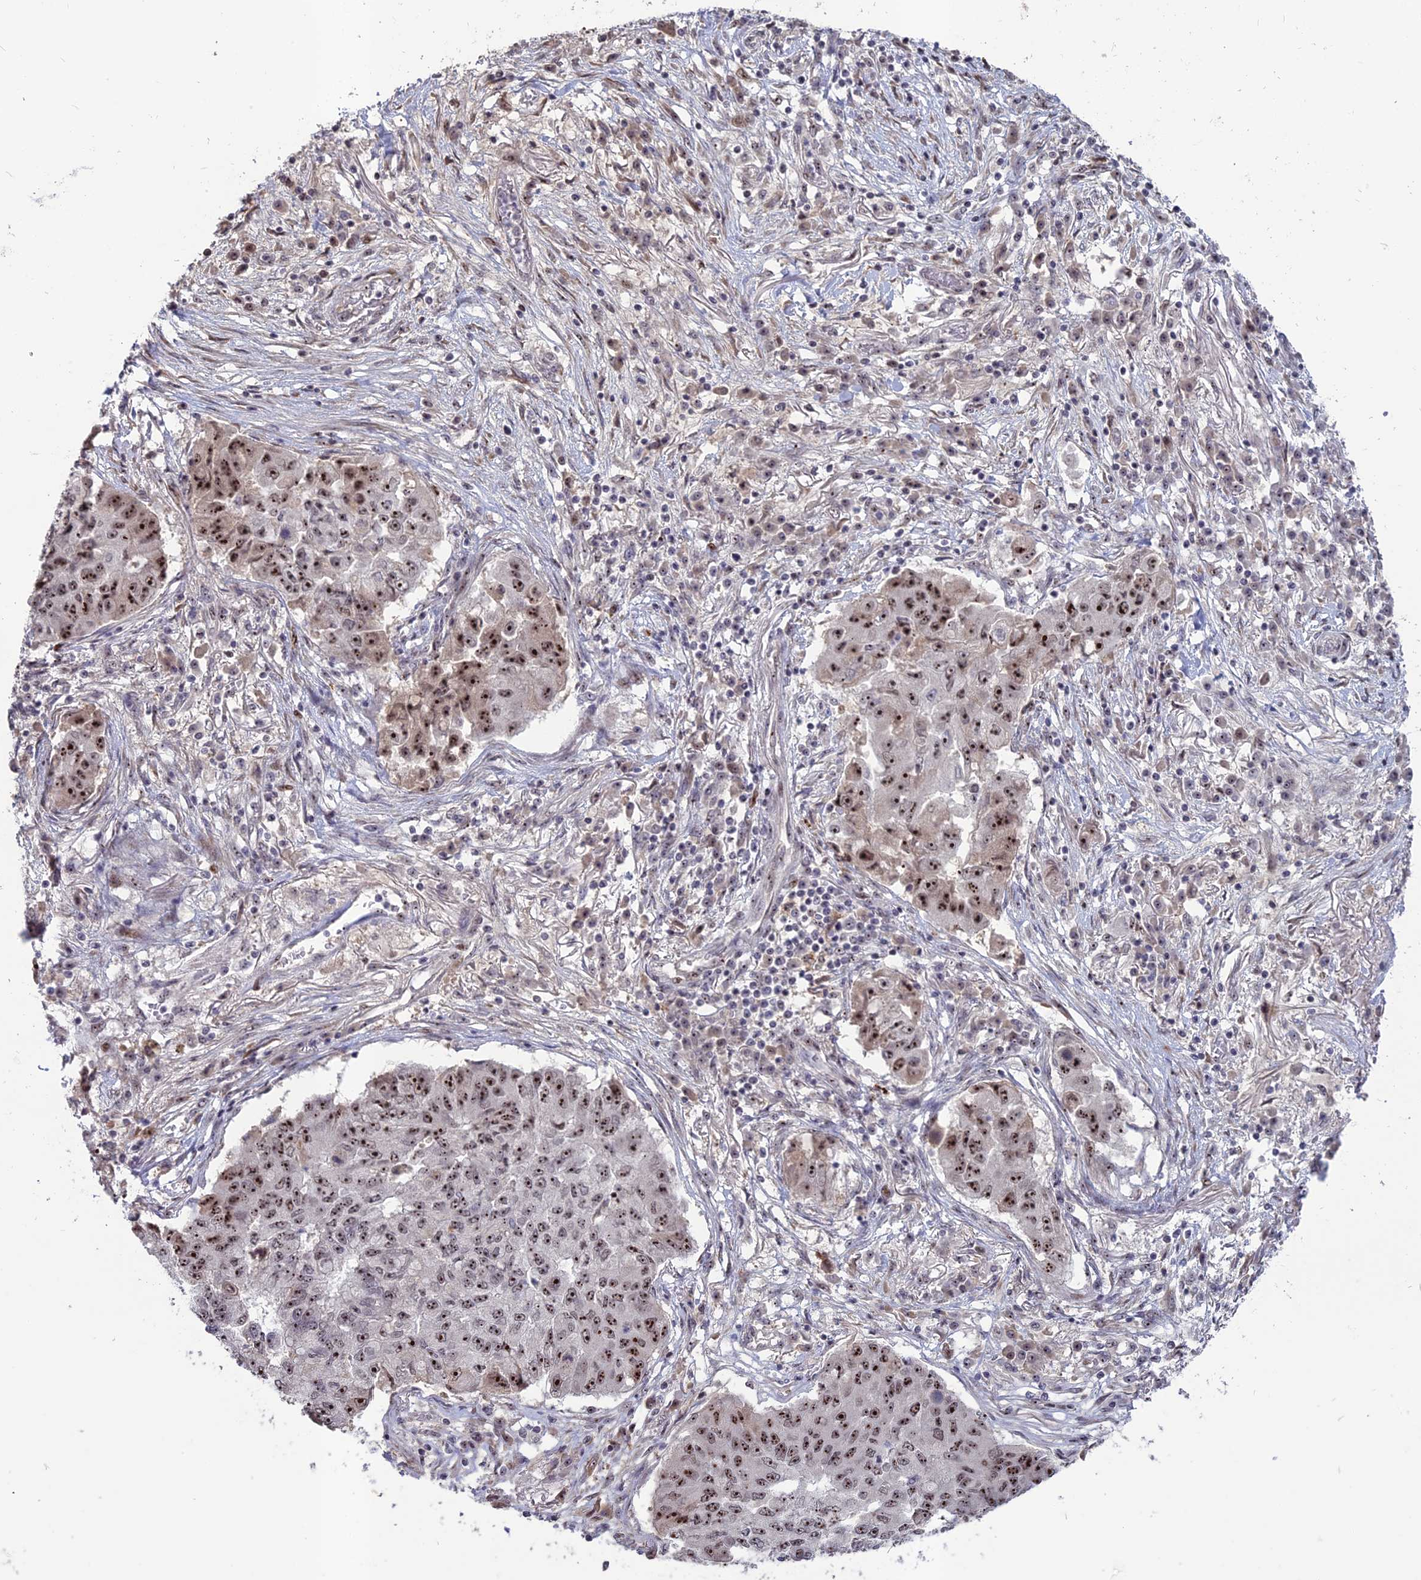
{"staining": {"intensity": "strong", "quantity": ">75%", "location": "nuclear"}, "tissue": "lung cancer", "cell_type": "Tumor cells", "image_type": "cancer", "snomed": [{"axis": "morphology", "description": "Squamous cell carcinoma, NOS"}, {"axis": "topography", "description": "Lung"}], "caption": "Brown immunohistochemical staining in squamous cell carcinoma (lung) reveals strong nuclear positivity in approximately >75% of tumor cells.", "gene": "FAM131A", "patient": {"sex": "male", "age": 74}}